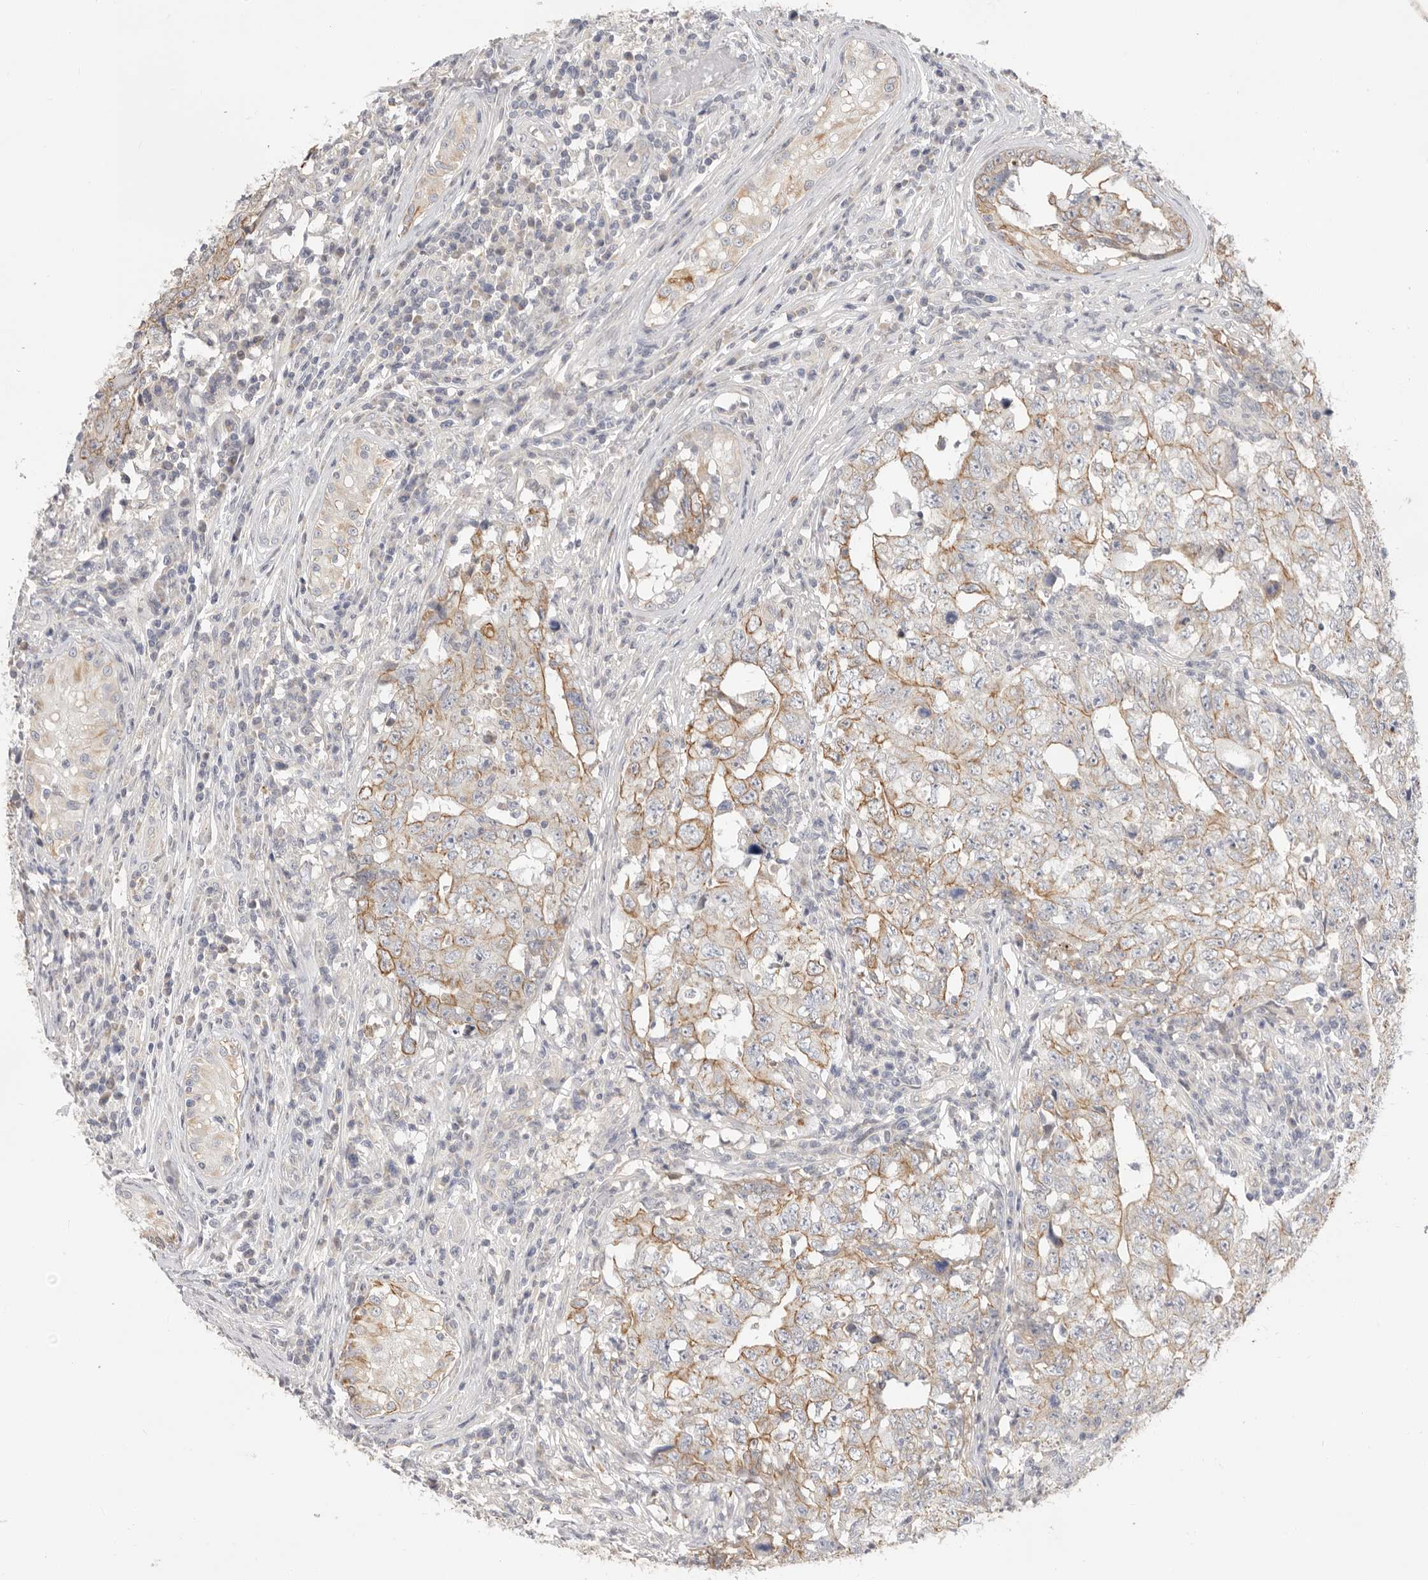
{"staining": {"intensity": "moderate", "quantity": "25%-75%", "location": "cytoplasmic/membranous"}, "tissue": "testis cancer", "cell_type": "Tumor cells", "image_type": "cancer", "snomed": [{"axis": "morphology", "description": "Carcinoma, Embryonal, NOS"}, {"axis": "topography", "description": "Testis"}], "caption": "Testis embryonal carcinoma stained with immunohistochemistry displays moderate cytoplasmic/membranous expression in about 25%-75% of tumor cells. (Stains: DAB (3,3'-diaminobenzidine) in brown, nuclei in blue, Microscopy: brightfield microscopy at high magnification).", "gene": "USH1C", "patient": {"sex": "male", "age": 26}}